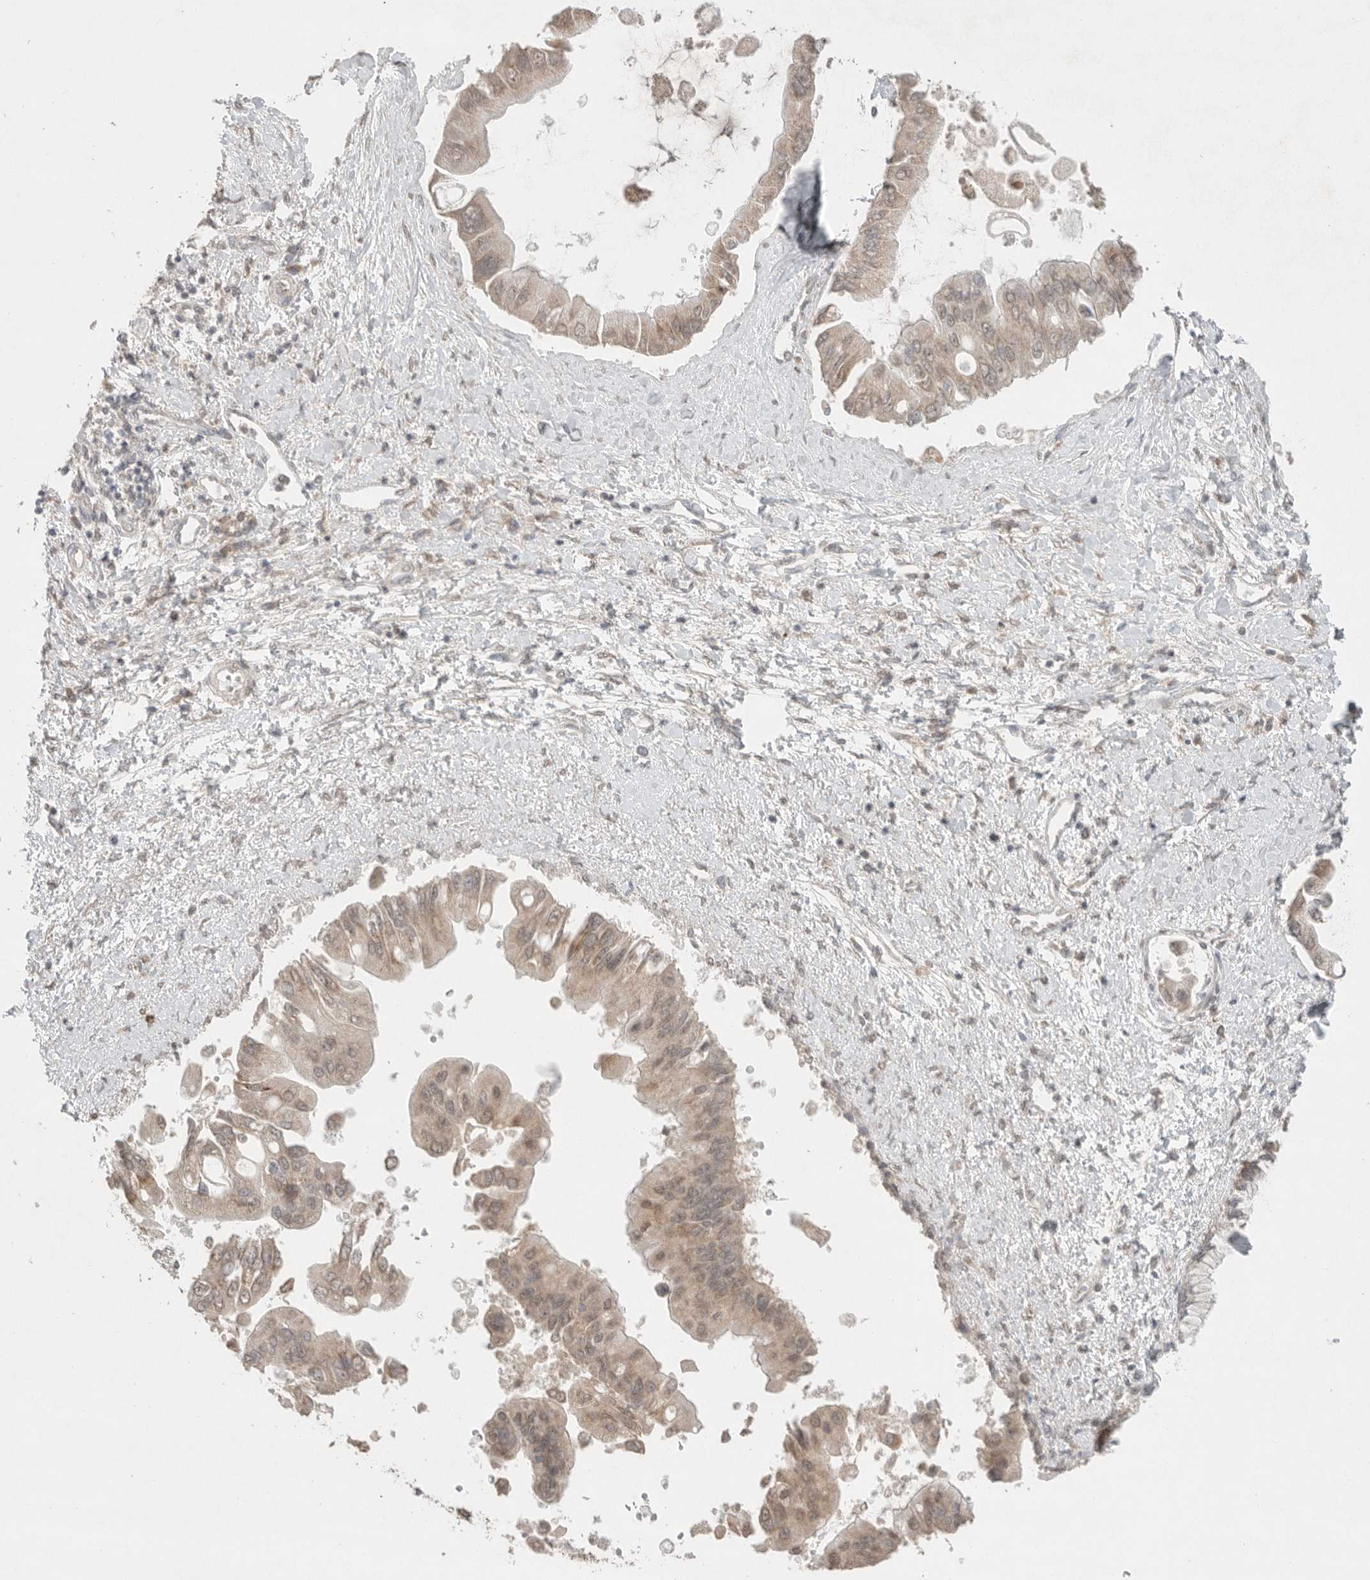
{"staining": {"intensity": "weak", "quantity": ">75%", "location": "cytoplasmic/membranous,nuclear"}, "tissue": "liver cancer", "cell_type": "Tumor cells", "image_type": "cancer", "snomed": [{"axis": "morphology", "description": "Cholangiocarcinoma"}, {"axis": "topography", "description": "Liver"}], "caption": "Cholangiocarcinoma (liver) stained with immunohistochemistry demonstrates weak cytoplasmic/membranous and nuclear positivity in about >75% of tumor cells.", "gene": "KLK5", "patient": {"sex": "male", "age": 50}}